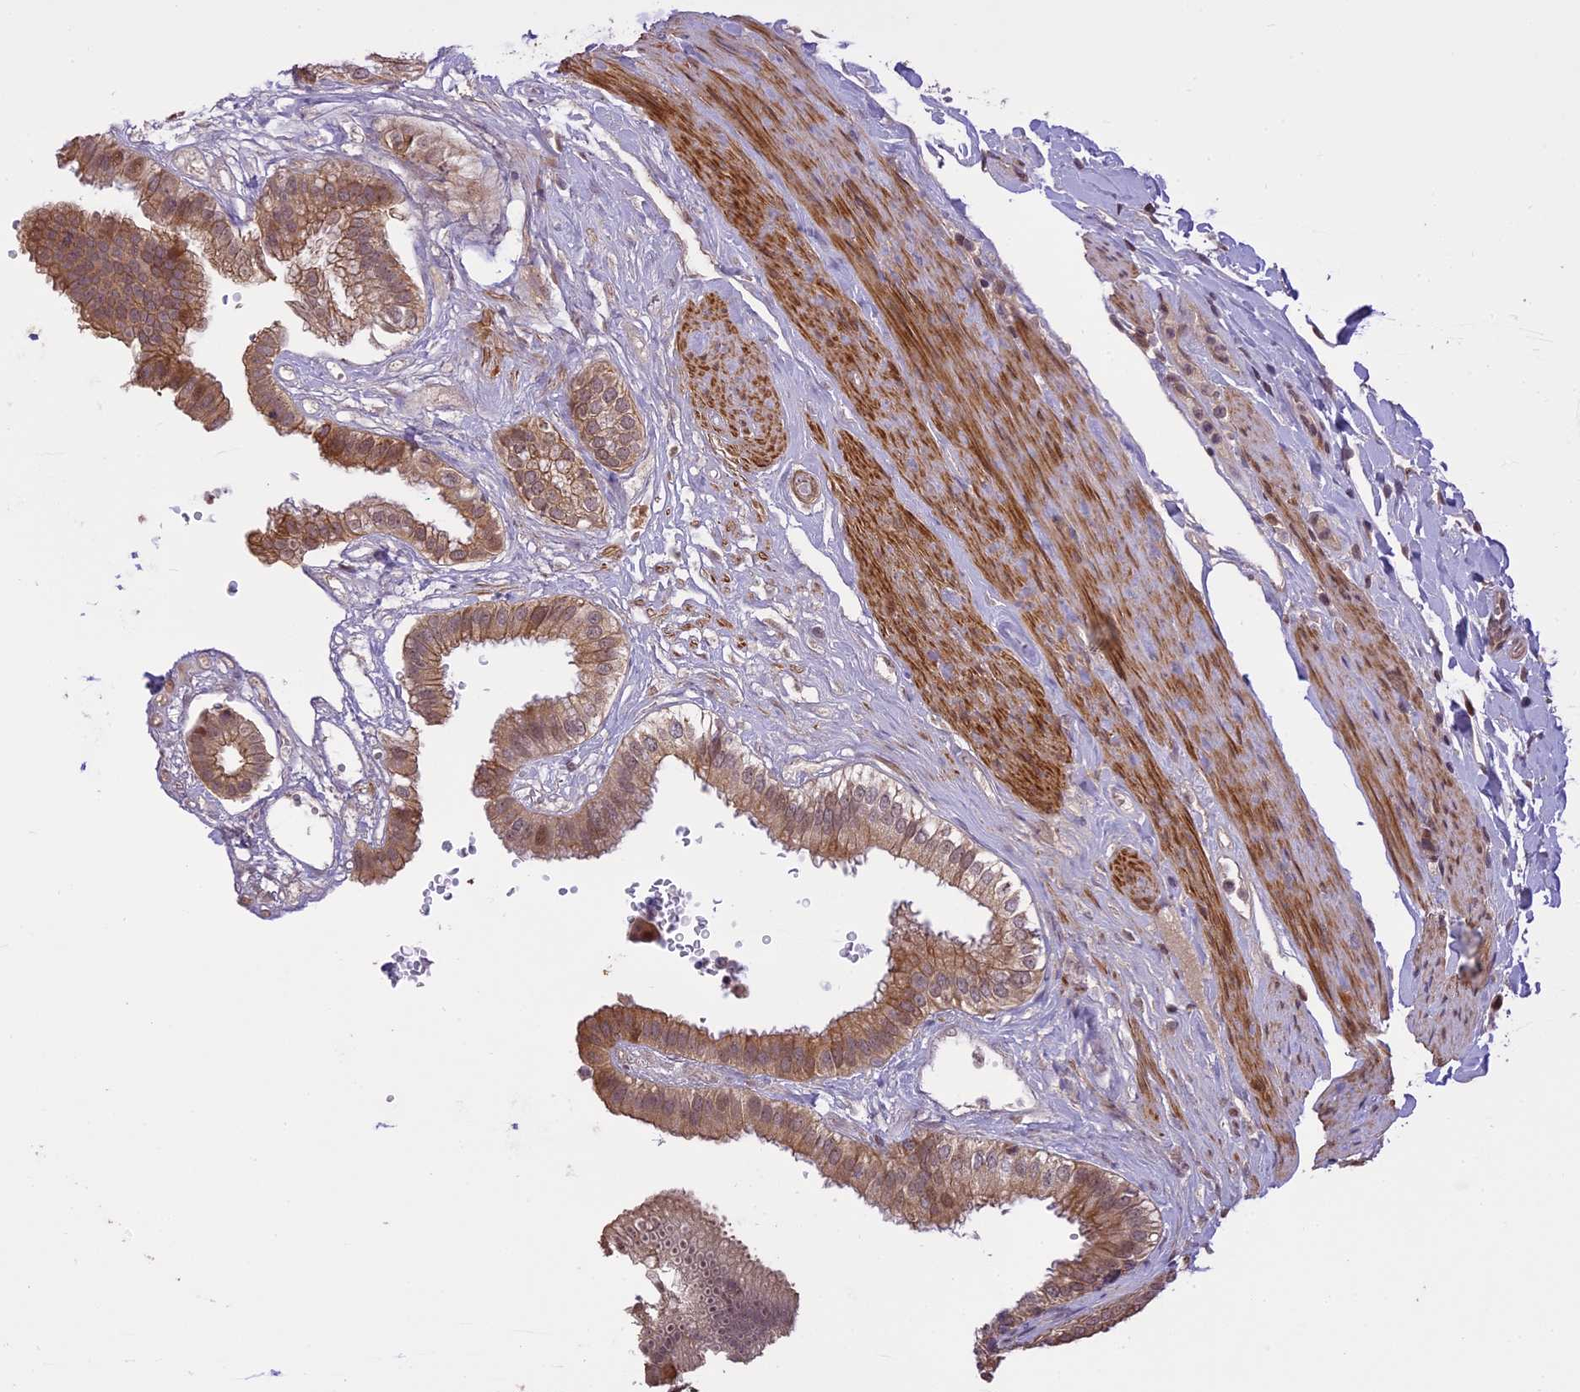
{"staining": {"intensity": "strong", "quantity": ">75%", "location": "cytoplasmic/membranous,nuclear"}, "tissue": "gallbladder", "cell_type": "Glandular cells", "image_type": "normal", "snomed": [{"axis": "morphology", "description": "Normal tissue, NOS"}, {"axis": "topography", "description": "Gallbladder"}], "caption": "Human gallbladder stained with a brown dye demonstrates strong cytoplasmic/membranous,nuclear positive staining in approximately >75% of glandular cells.", "gene": "PRELID2", "patient": {"sex": "female", "age": 61}}